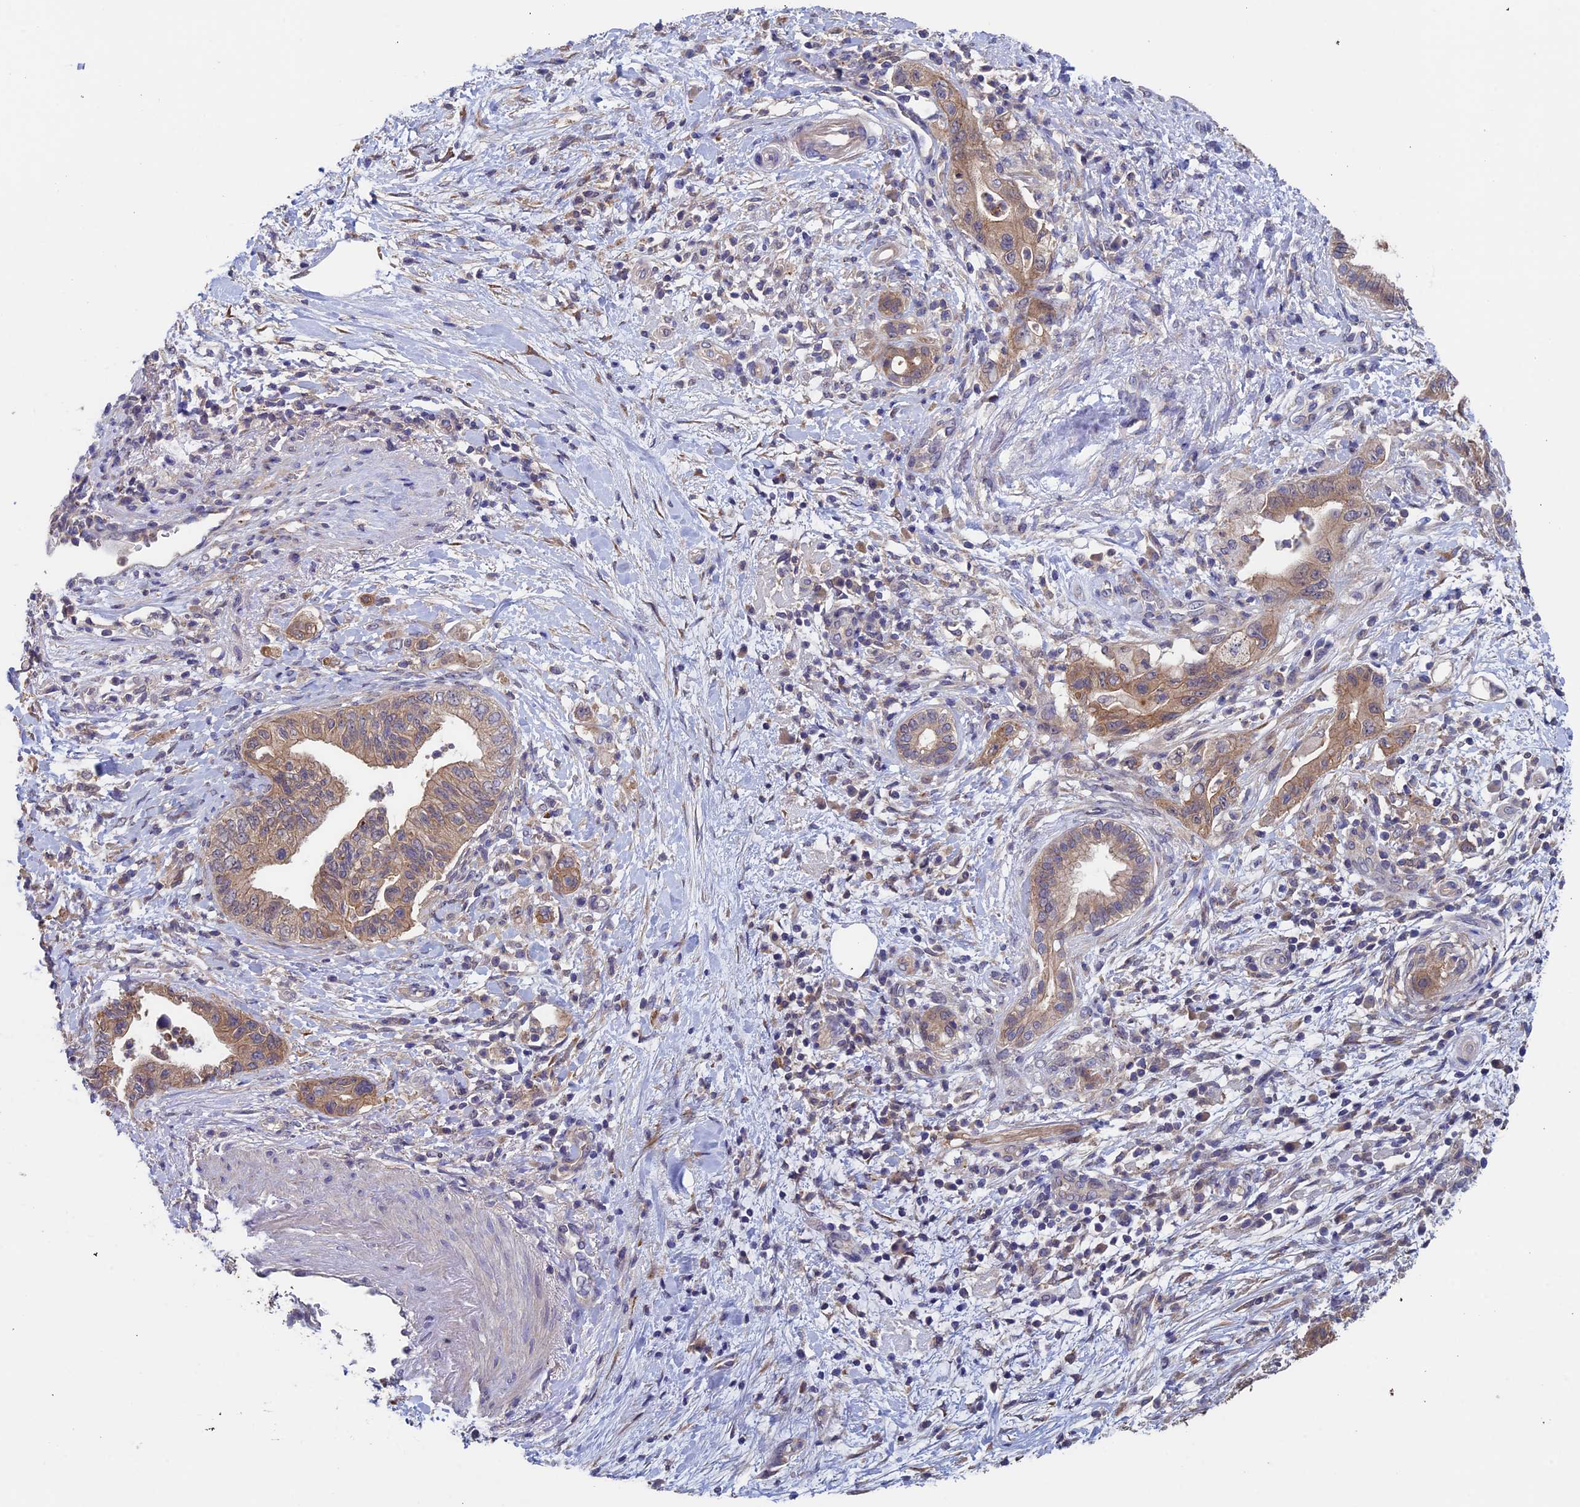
{"staining": {"intensity": "moderate", "quantity": ">75%", "location": "cytoplasmic/membranous"}, "tissue": "pancreatic cancer", "cell_type": "Tumor cells", "image_type": "cancer", "snomed": [{"axis": "morphology", "description": "Adenocarcinoma, NOS"}, {"axis": "topography", "description": "Pancreas"}], "caption": "This photomicrograph reveals IHC staining of human pancreatic cancer, with medium moderate cytoplasmic/membranous staining in about >75% of tumor cells.", "gene": "LCMT1", "patient": {"sex": "female", "age": 73}}